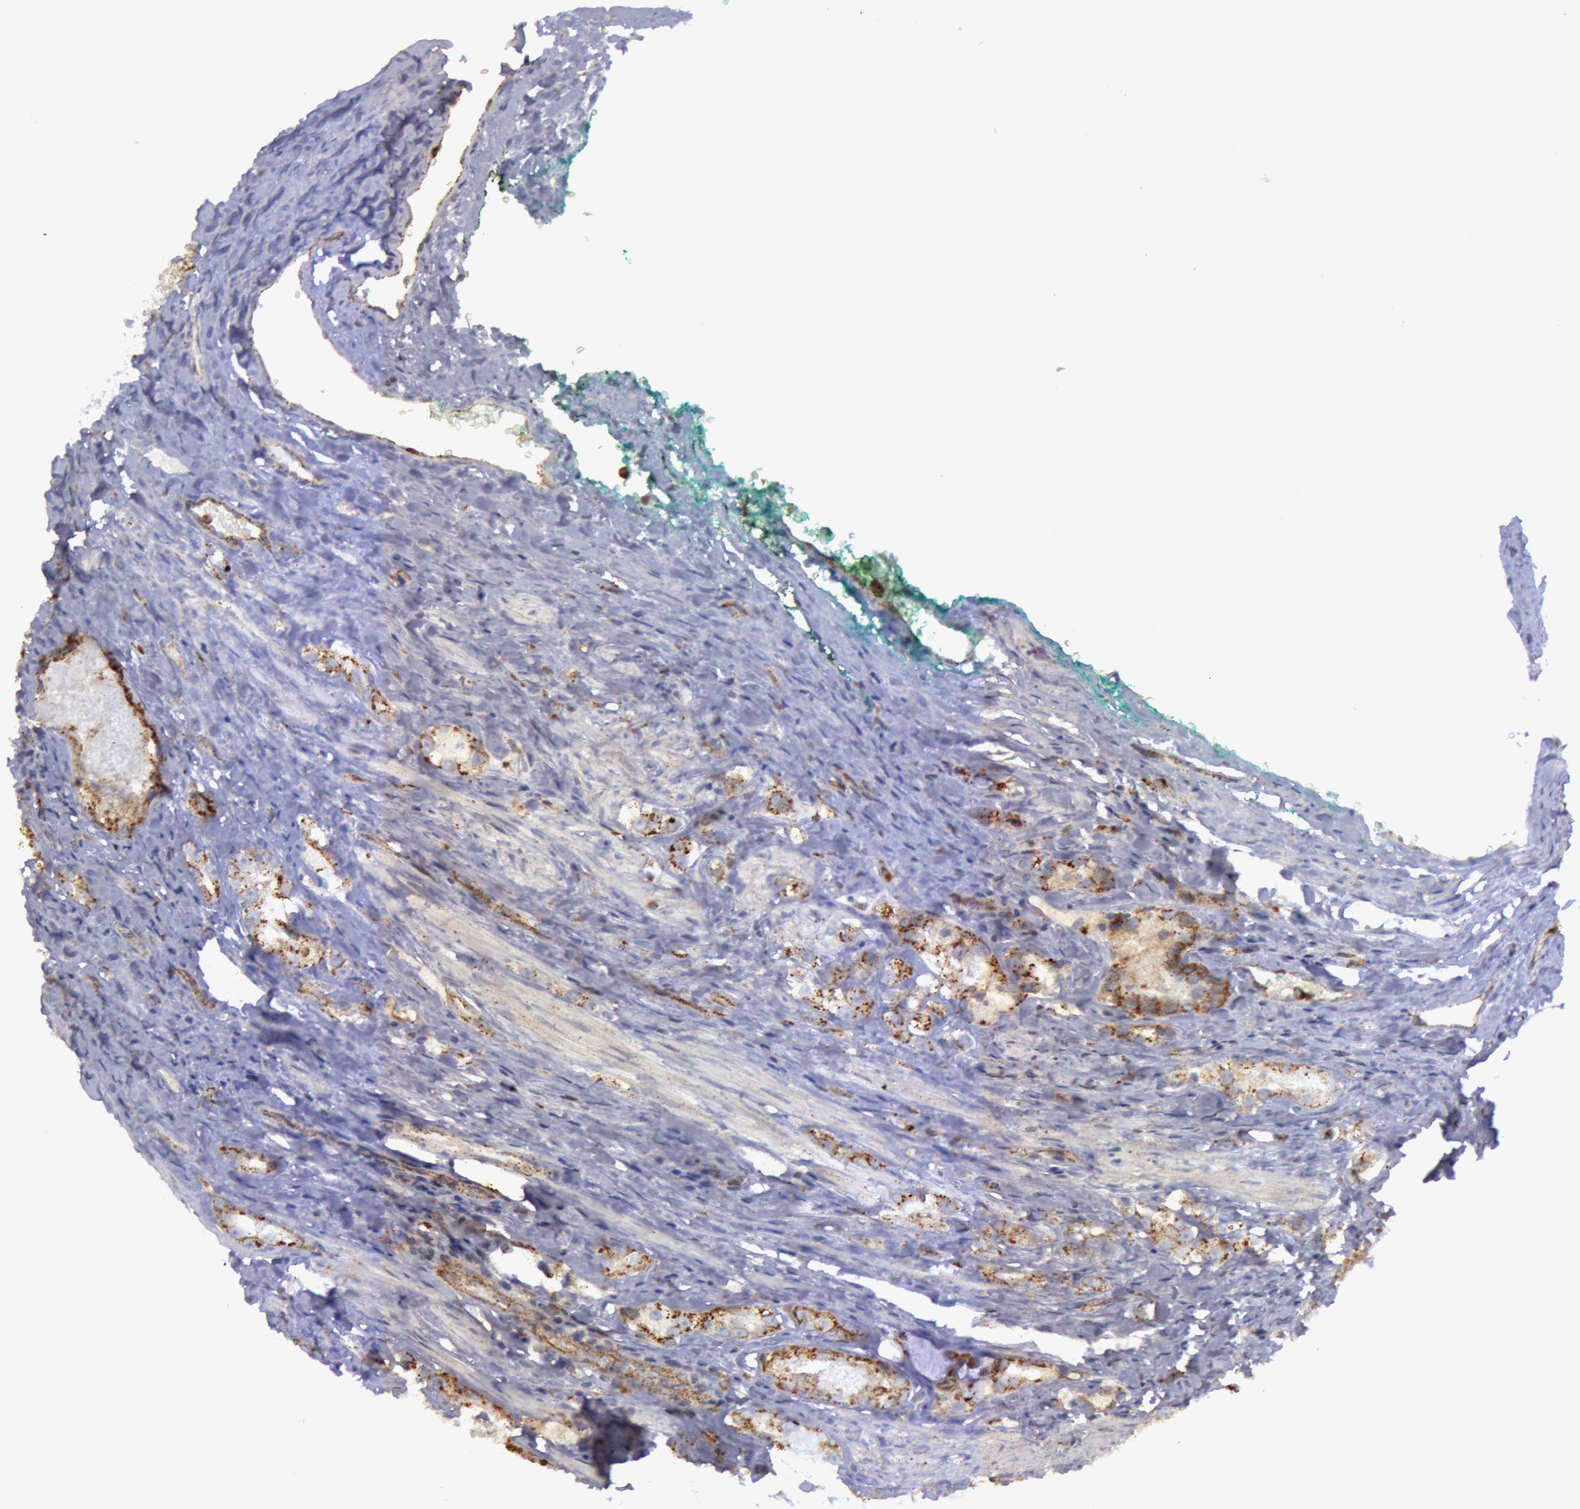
{"staining": {"intensity": "moderate", "quantity": ">75%", "location": "cytoplasmic/membranous"}, "tissue": "prostate cancer", "cell_type": "Tumor cells", "image_type": "cancer", "snomed": [{"axis": "morphology", "description": "Adenocarcinoma, High grade"}, {"axis": "topography", "description": "Prostate"}], "caption": "Immunohistochemistry micrograph of neoplastic tissue: human prostate adenocarcinoma (high-grade) stained using immunohistochemistry (IHC) shows medium levels of moderate protein expression localized specifically in the cytoplasmic/membranous of tumor cells, appearing as a cytoplasmic/membranous brown color.", "gene": "FLOT2", "patient": {"sex": "male", "age": 63}}